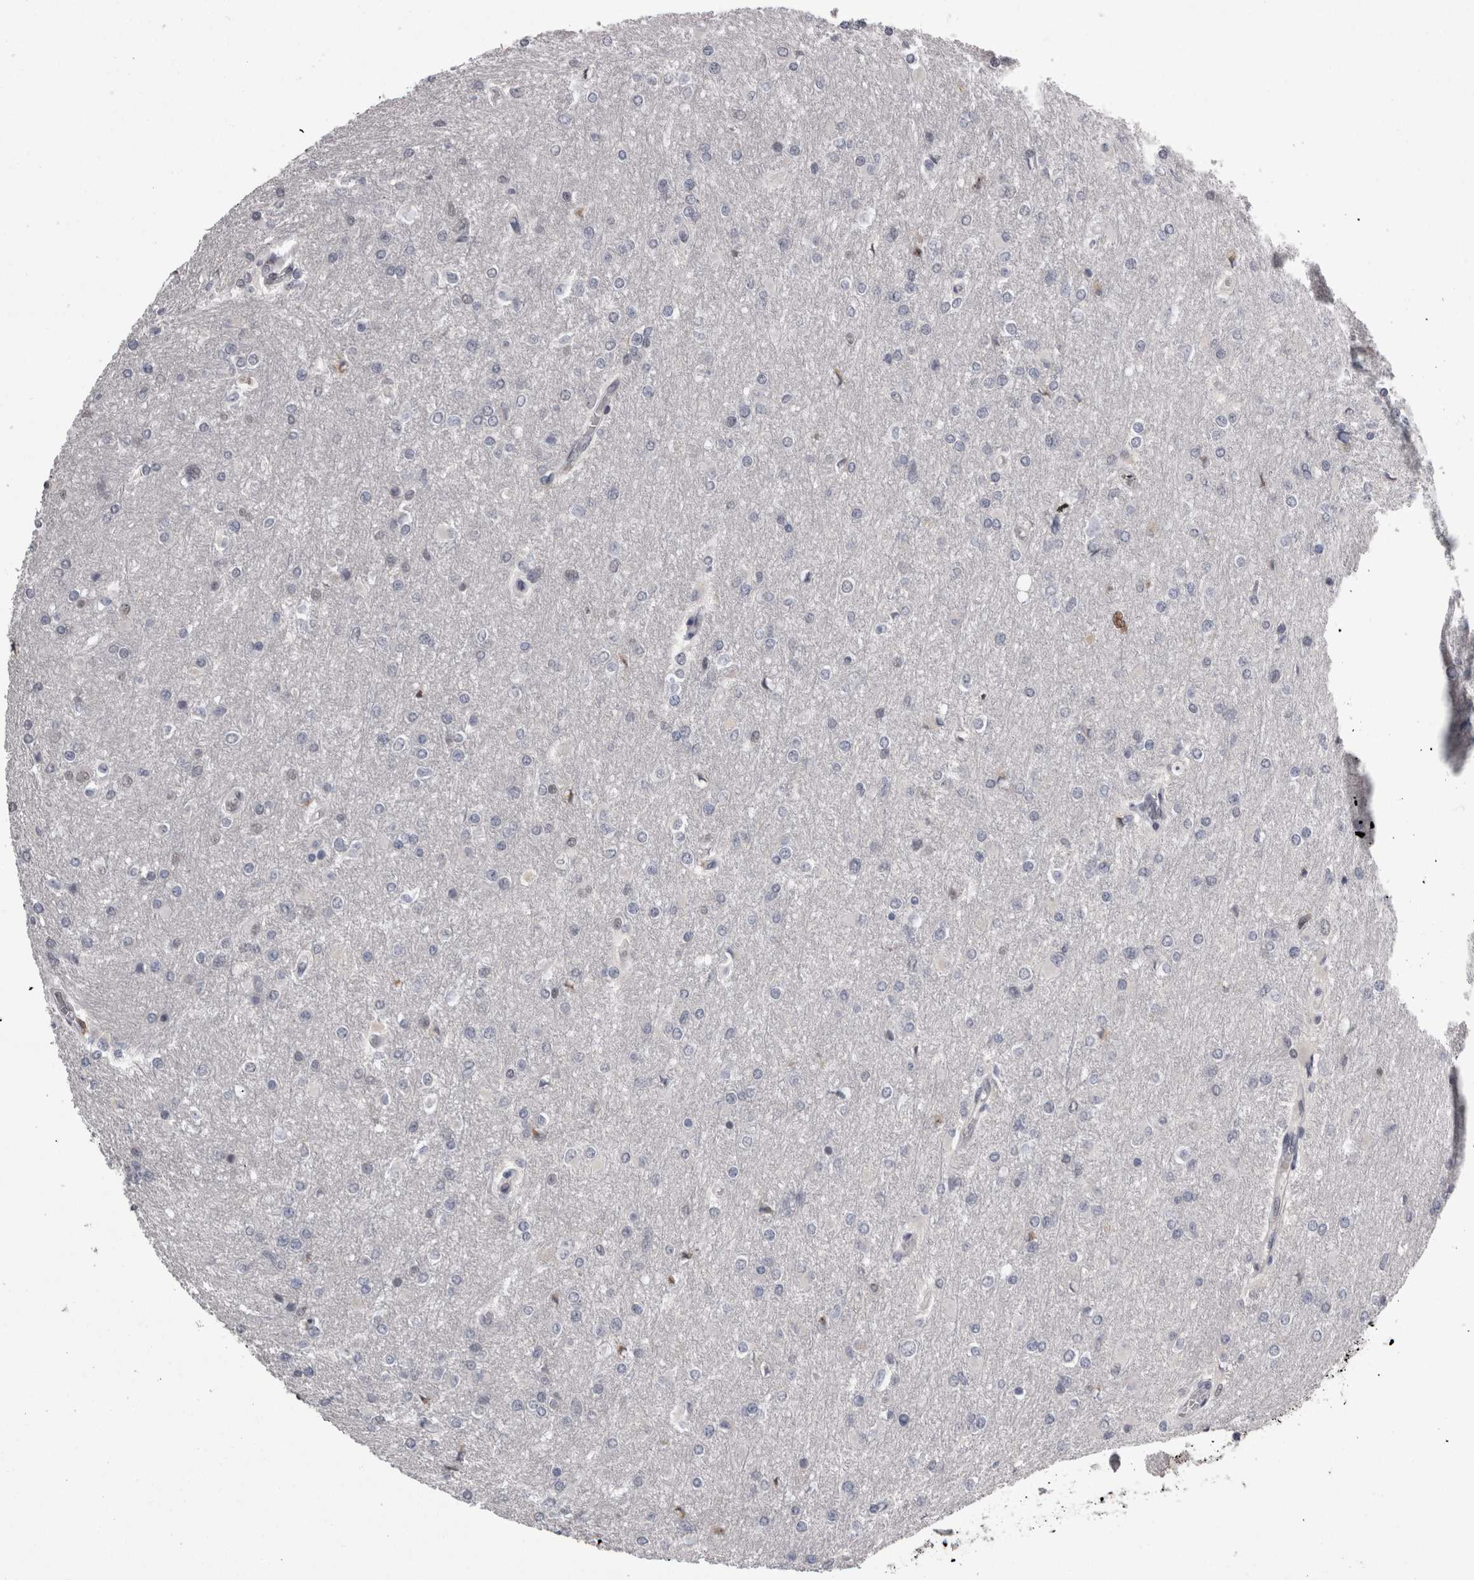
{"staining": {"intensity": "negative", "quantity": "none", "location": "none"}, "tissue": "glioma", "cell_type": "Tumor cells", "image_type": "cancer", "snomed": [{"axis": "morphology", "description": "Glioma, malignant, High grade"}, {"axis": "topography", "description": "Cerebral cortex"}], "caption": "Immunohistochemistry histopathology image of human high-grade glioma (malignant) stained for a protein (brown), which displays no expression in tumor cells.", "gene": "C1orf54", "patient": {"sex": "female", "age": 36}}